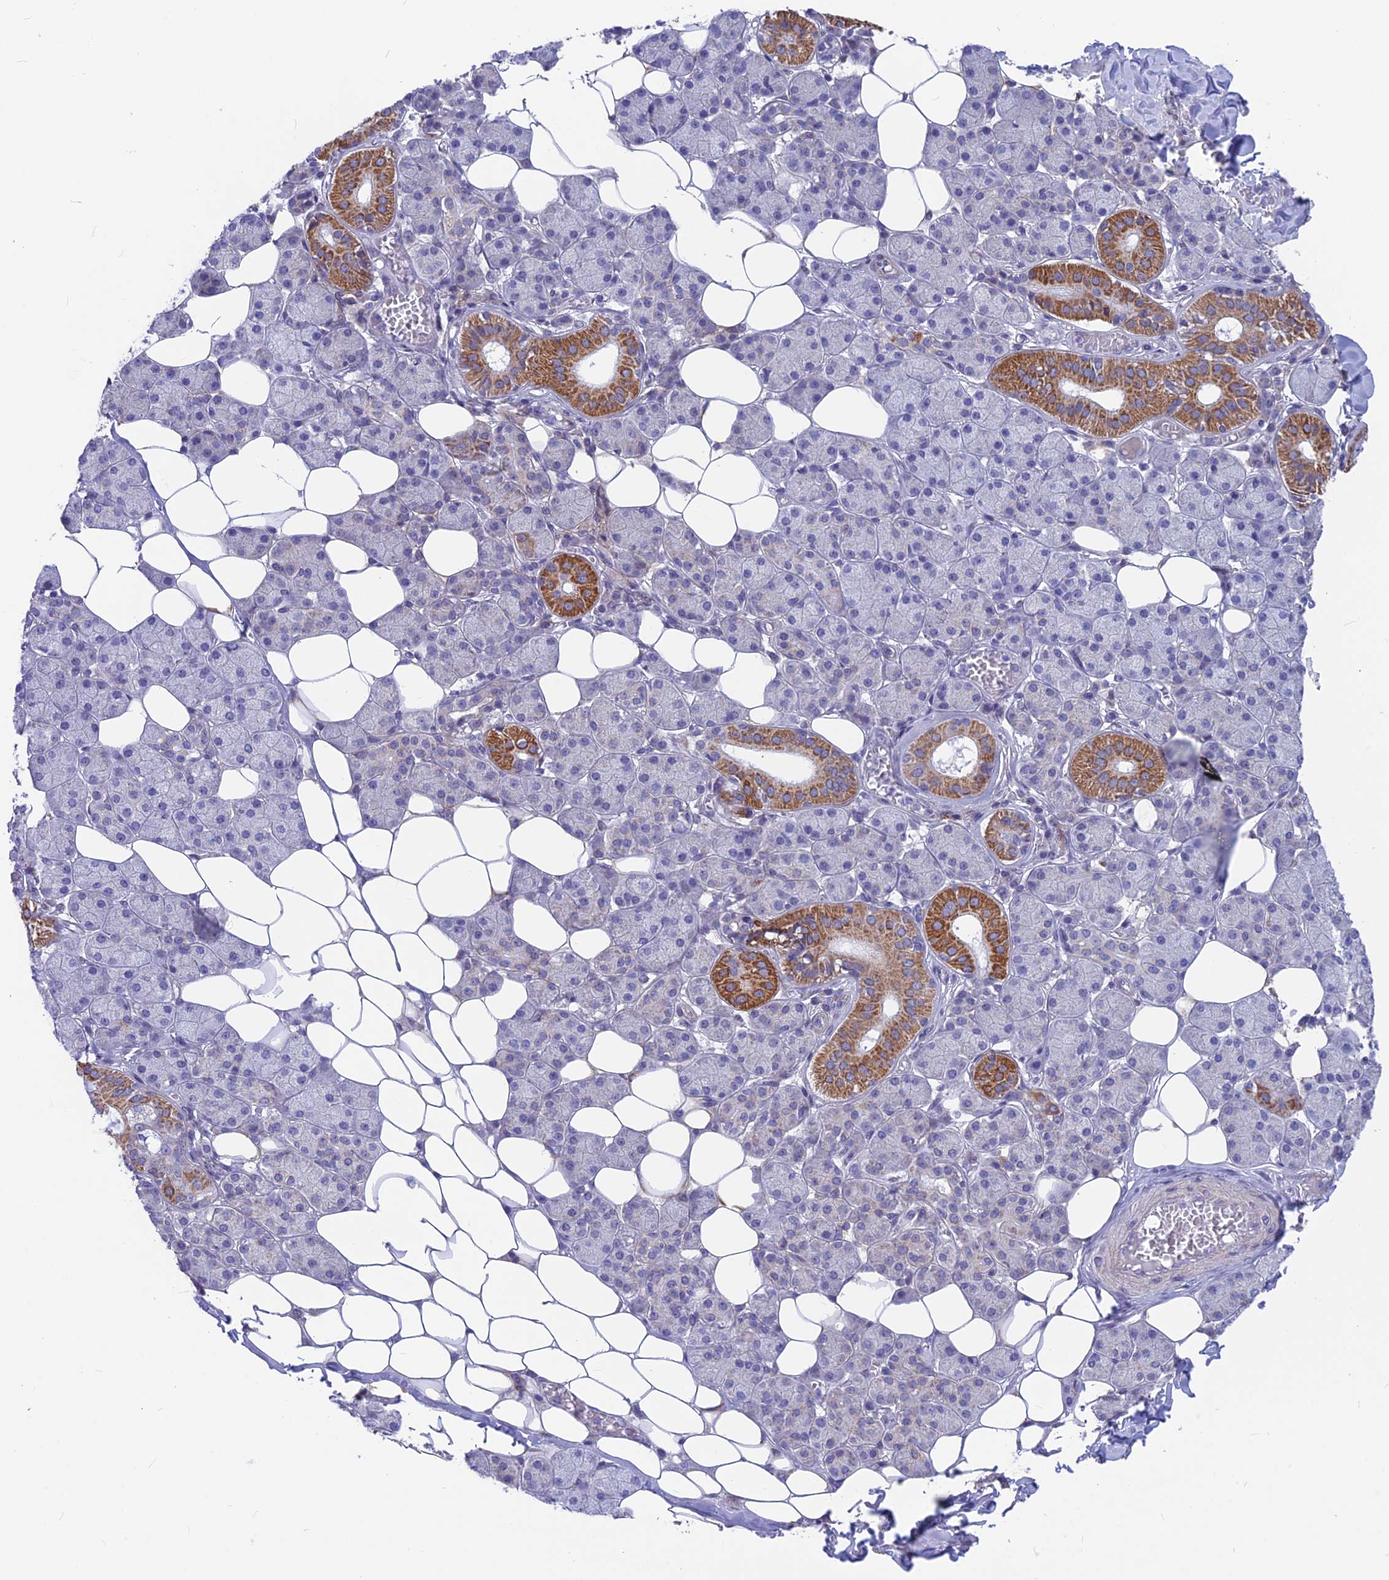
{"staining": {"intensity": "strong", "quantity": "<25%", "location": "cytoplasmic/membranous"}, "tissue": "salivary gland", "cell_type": "Glandular cells", "image_type": "normal", "snomed": [{"axis": "morphology", "description": "Normal tissue, NOS"}, {"axis": "topography", "description": "Salivary gland"}], "caption": "Immunohistochemical staining of benign human salivary gland displays medium levels of strong cytoplasmic/membranous positivity in about <25% of glandular cells.", "gene": "PLAC9", "patient": {"sex": "female", "age": 33}}